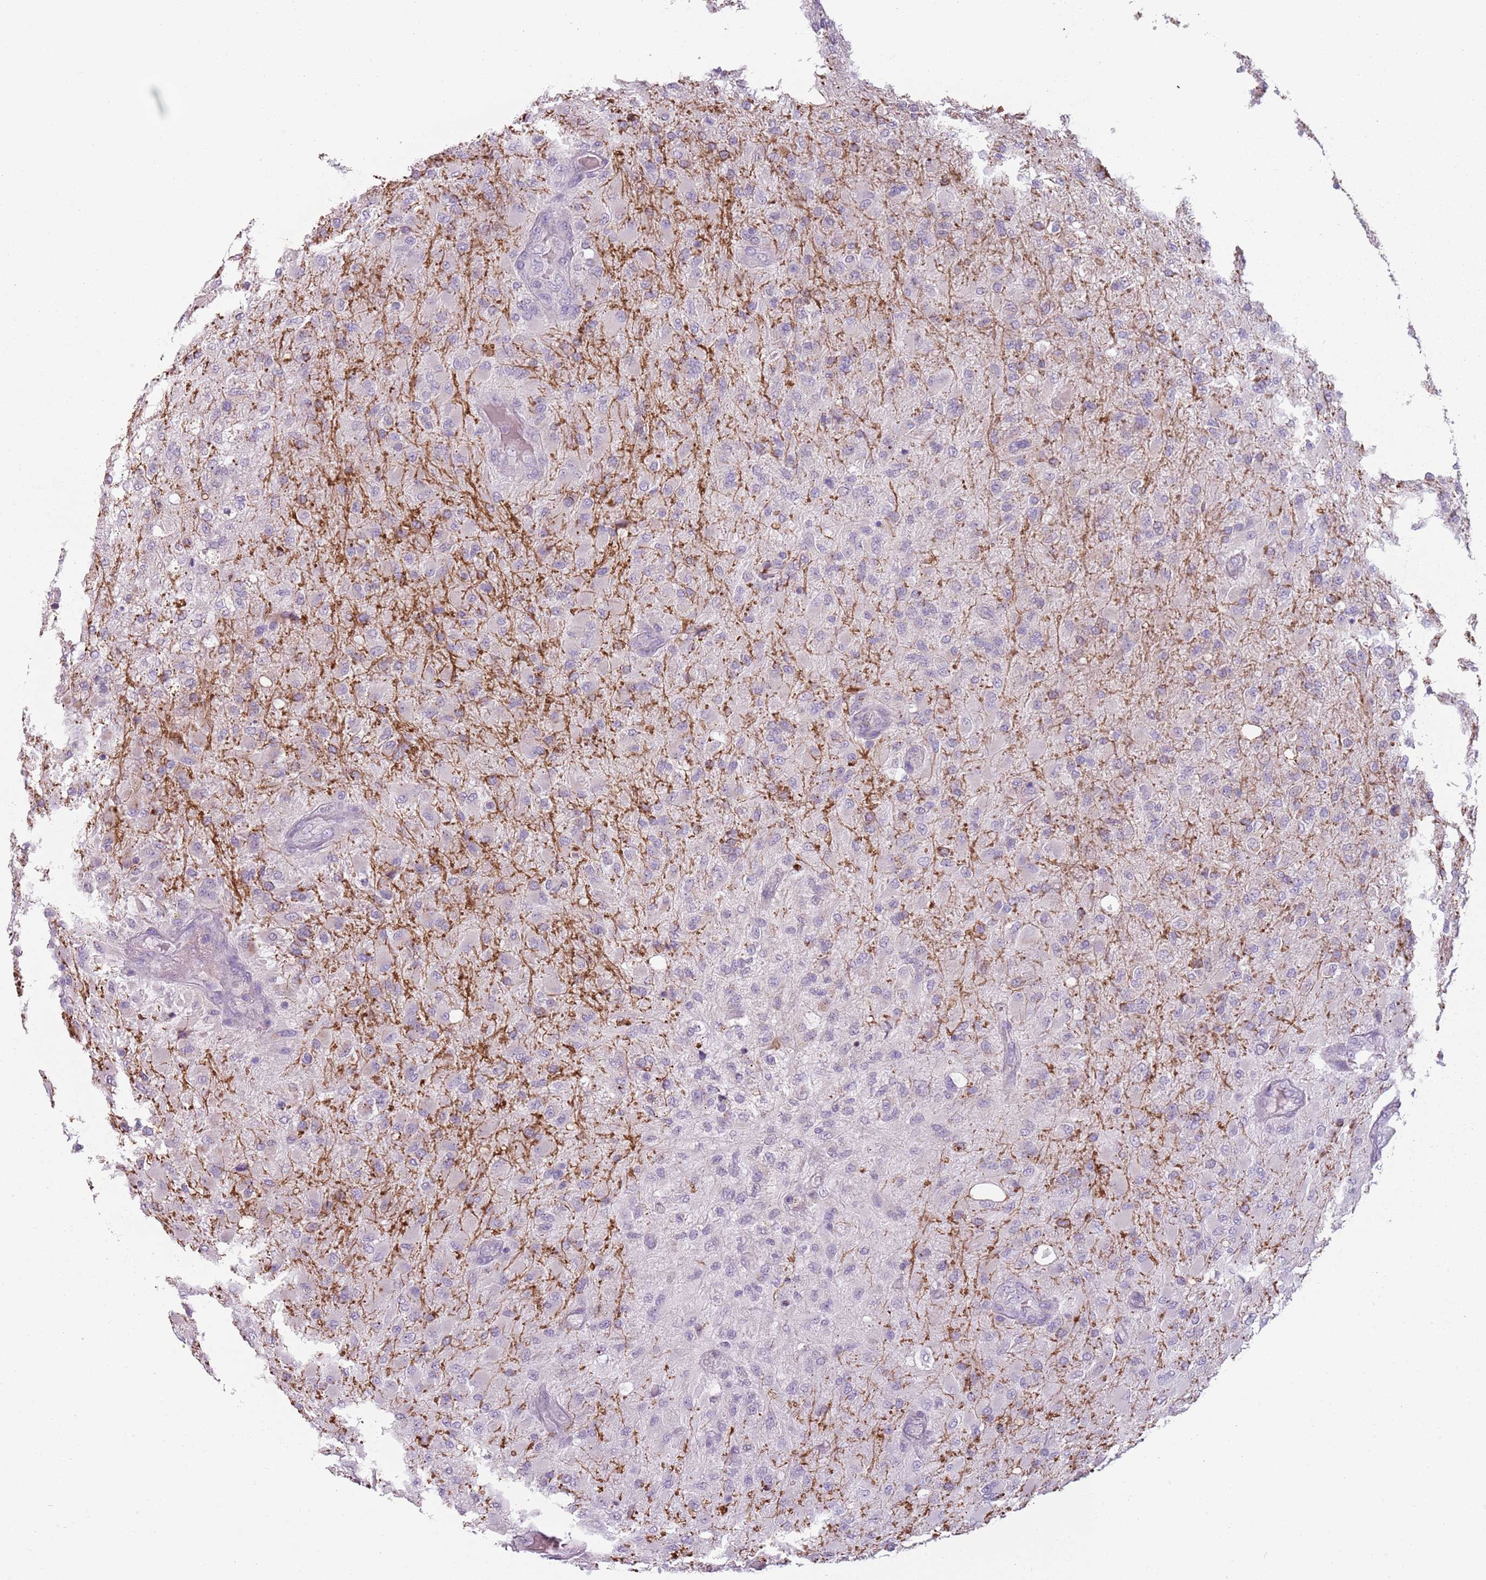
{"staining": {"intensity": "negative", "quantity": "none", "location": "none"}, "tissue": "glioma", "cell_type": "Tumor cells", "image_type": "cancer", "snomed": [{"axis": "morphology", "description": "Glioma, malignant, Low grade"}, {"axis": "topography", "description": "Brain"}], "caption": "A high-resolution image shows immunohistochemistry staining of low-grade glioma (malignant), which reveals no significant staining in tumor cells.", "gene": "MEGF8", "patient": {"sex": "male", "age": 65}}